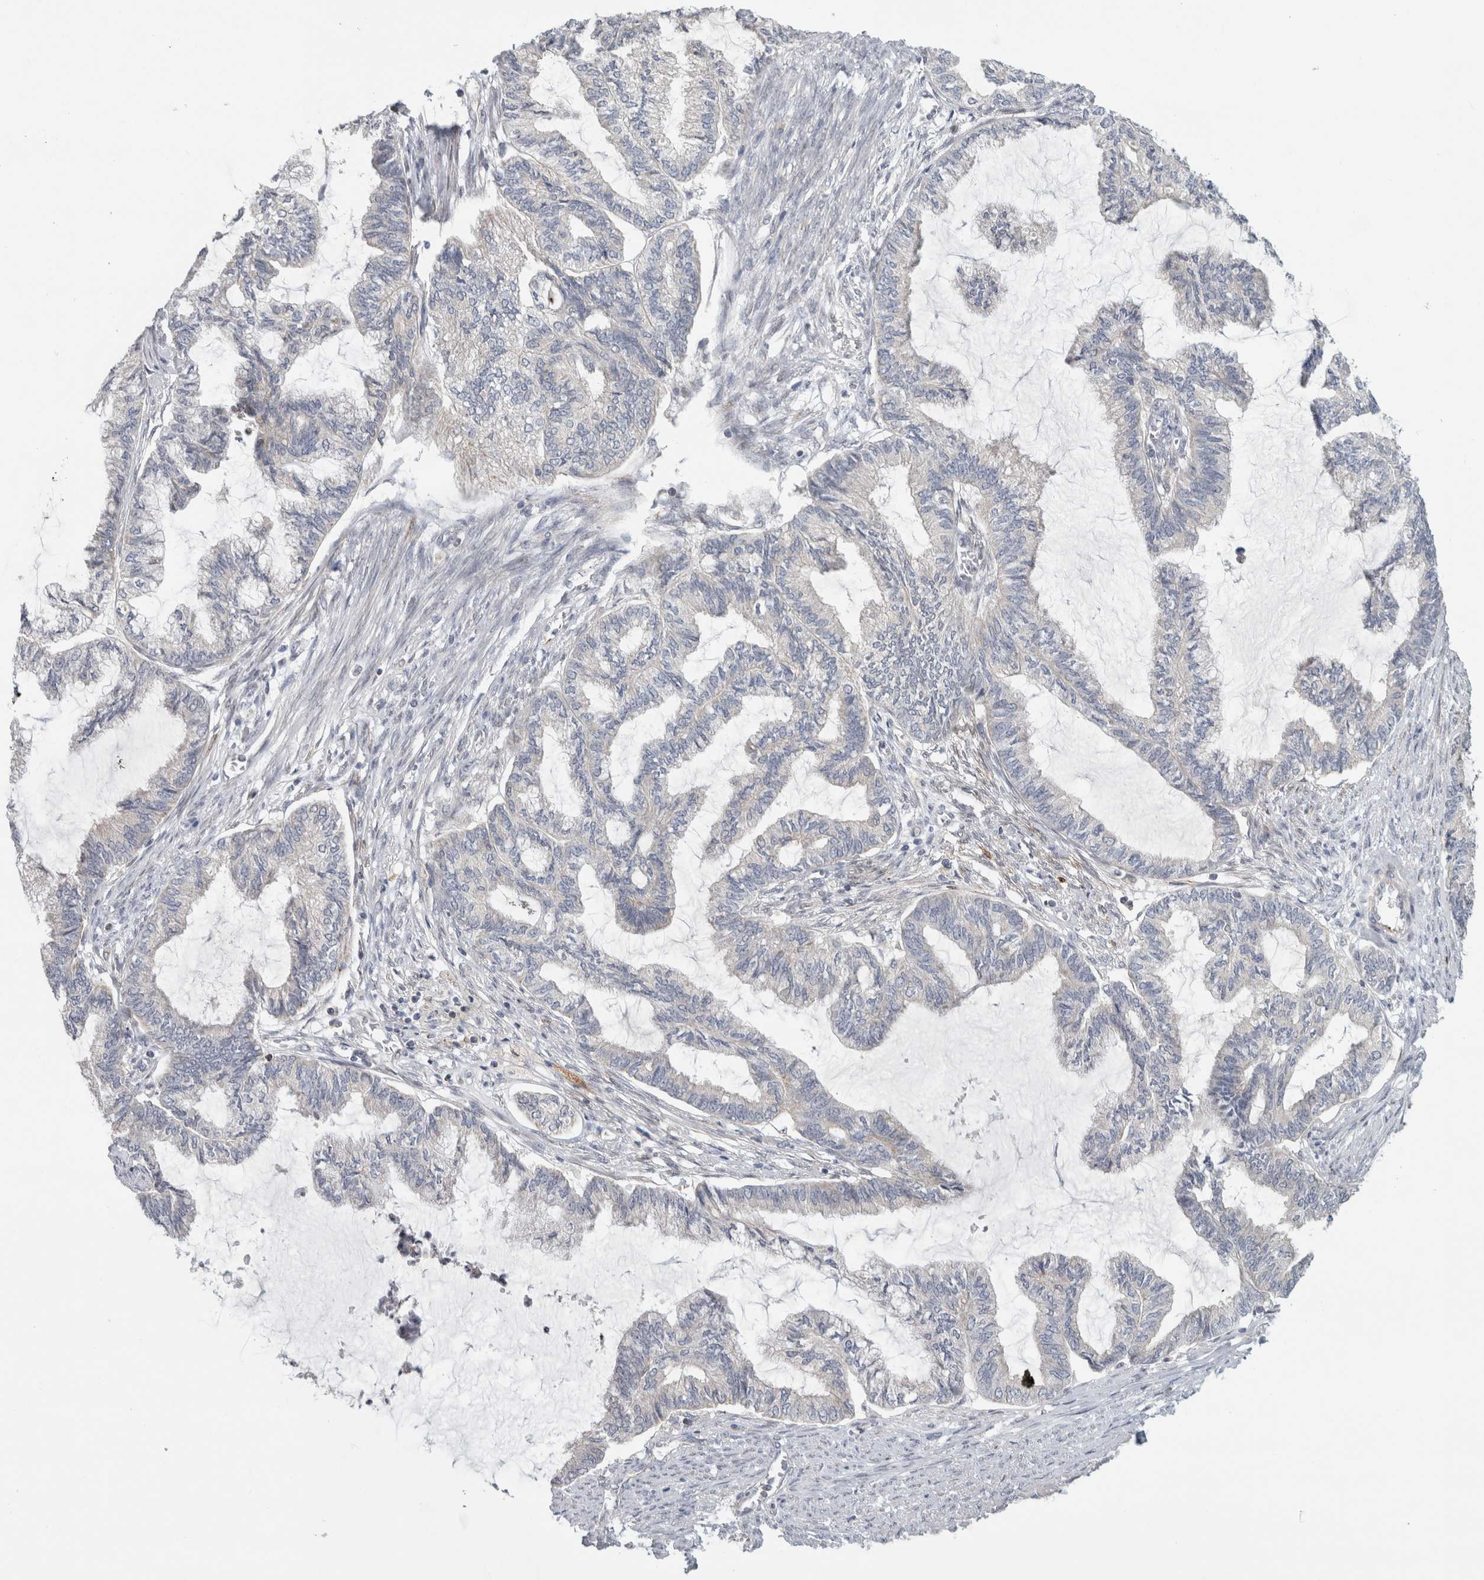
{"staining": {"intensity": "negative", "quantity": "none", "location": "none"}, "tissue": "endometrial cancer", "cell_type": "Tumor cells", "image_type": "cancer", "snomed": [{"axis": "morphology", "description": "Adenocarcinoma, NOS"}, {"axis": "topography", "description": "Endometrium"}], "caption": "This image is of adenocarcinoma (endometrial) stained with immunohistochemistry to label a protein in brown with the nuclei are counter-stained blue. There is no expression in tumor cells.", "gene": "RAB18", "patient": {"sex": "female", "age": 86}}